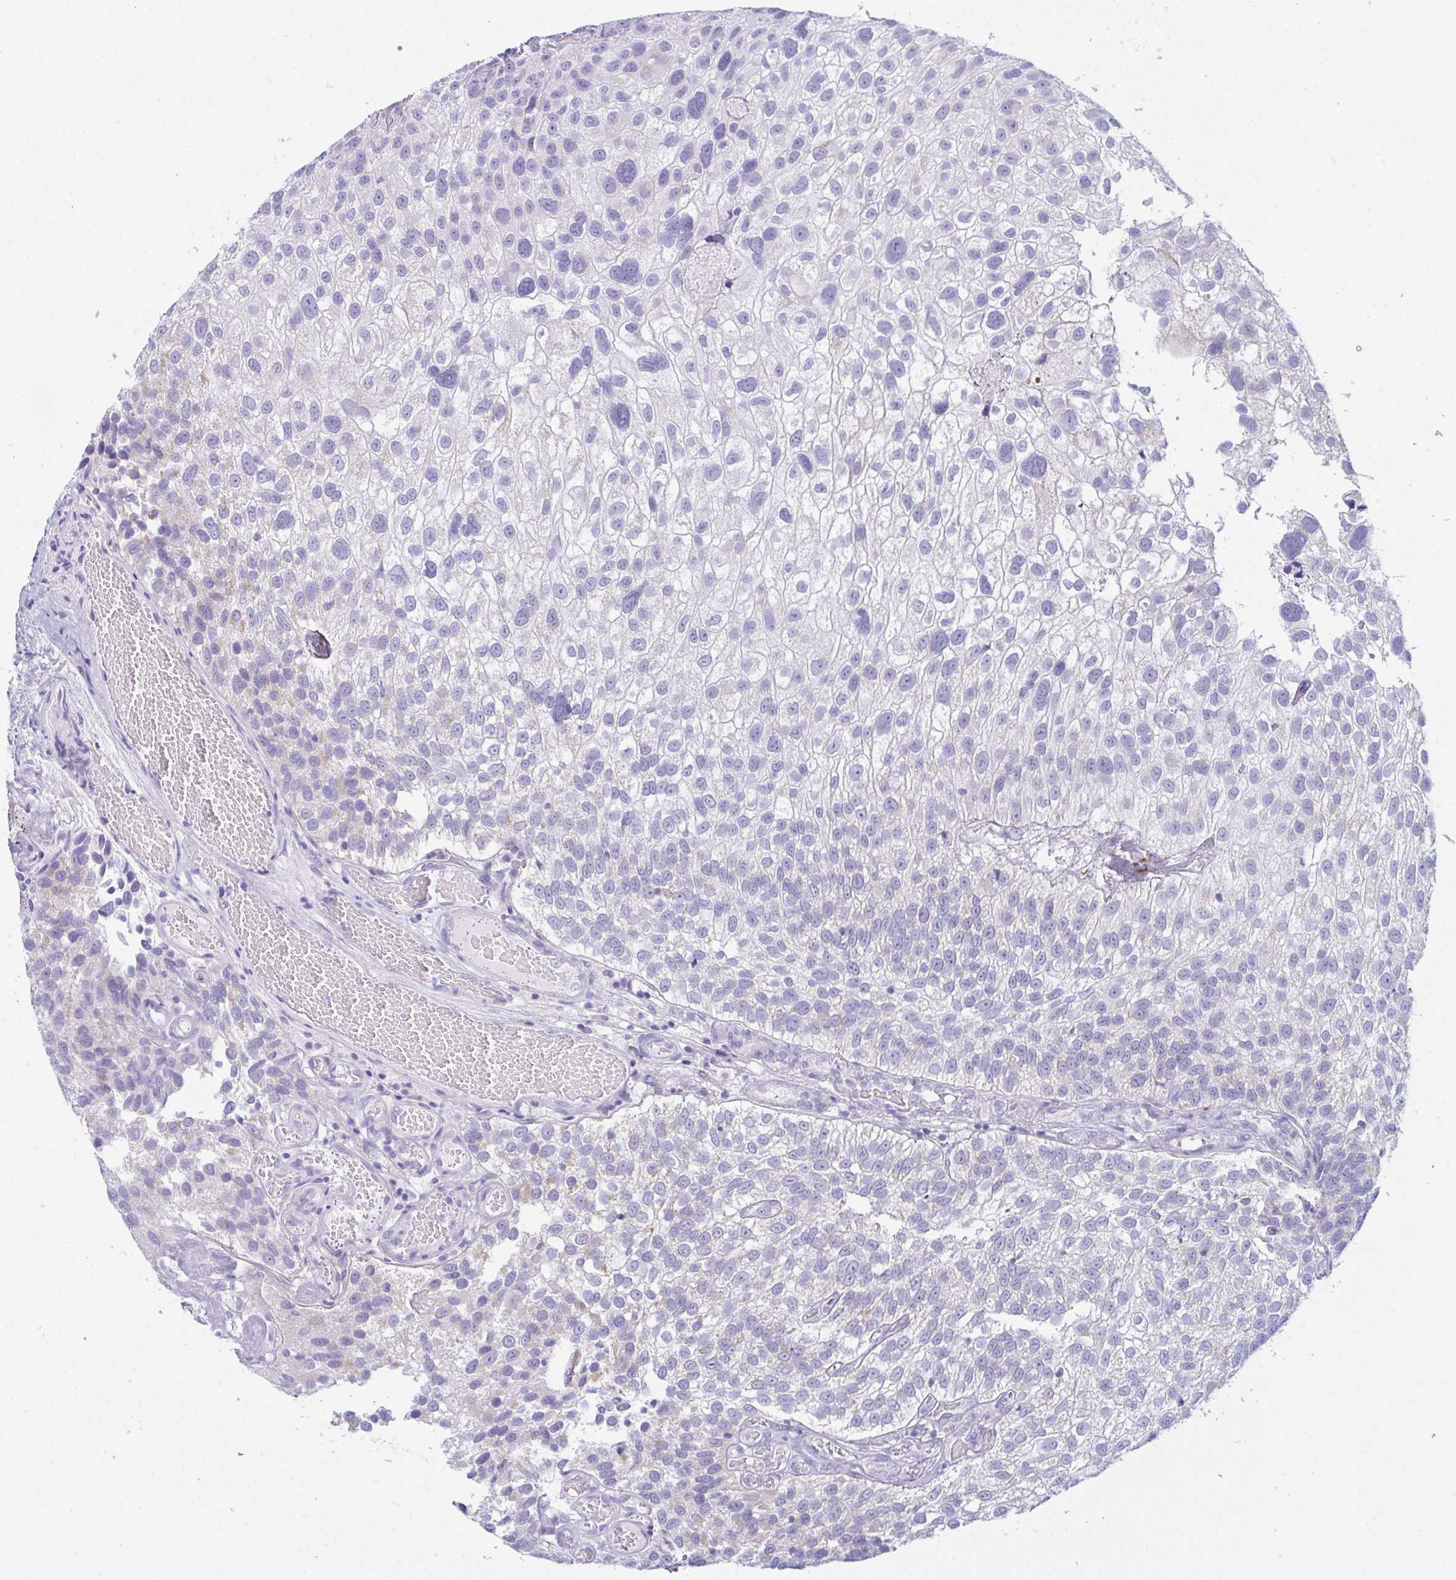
{"staining": {"intensity": "negative", "quantity": "none", "location": "none"}, "tissue": "urothelial cancer", "cell_type": "Tumor cells", "image_type": "cancer", "snomed": [{"axis": "morphology", "description": "Urothelial carcinoma, NOS"}, {"axis": "topography", "description": "Urinary bladder"}], "caption": "Immunohistochemistry image of neoplastic tissue: human transitional cell carcinoma stained with DAB (3,3'-diaminobenzidine) shows no significant protein positivity in tumor cells.", "gene": "BBS1", "patient": {"sex": "male", "age": 87}}